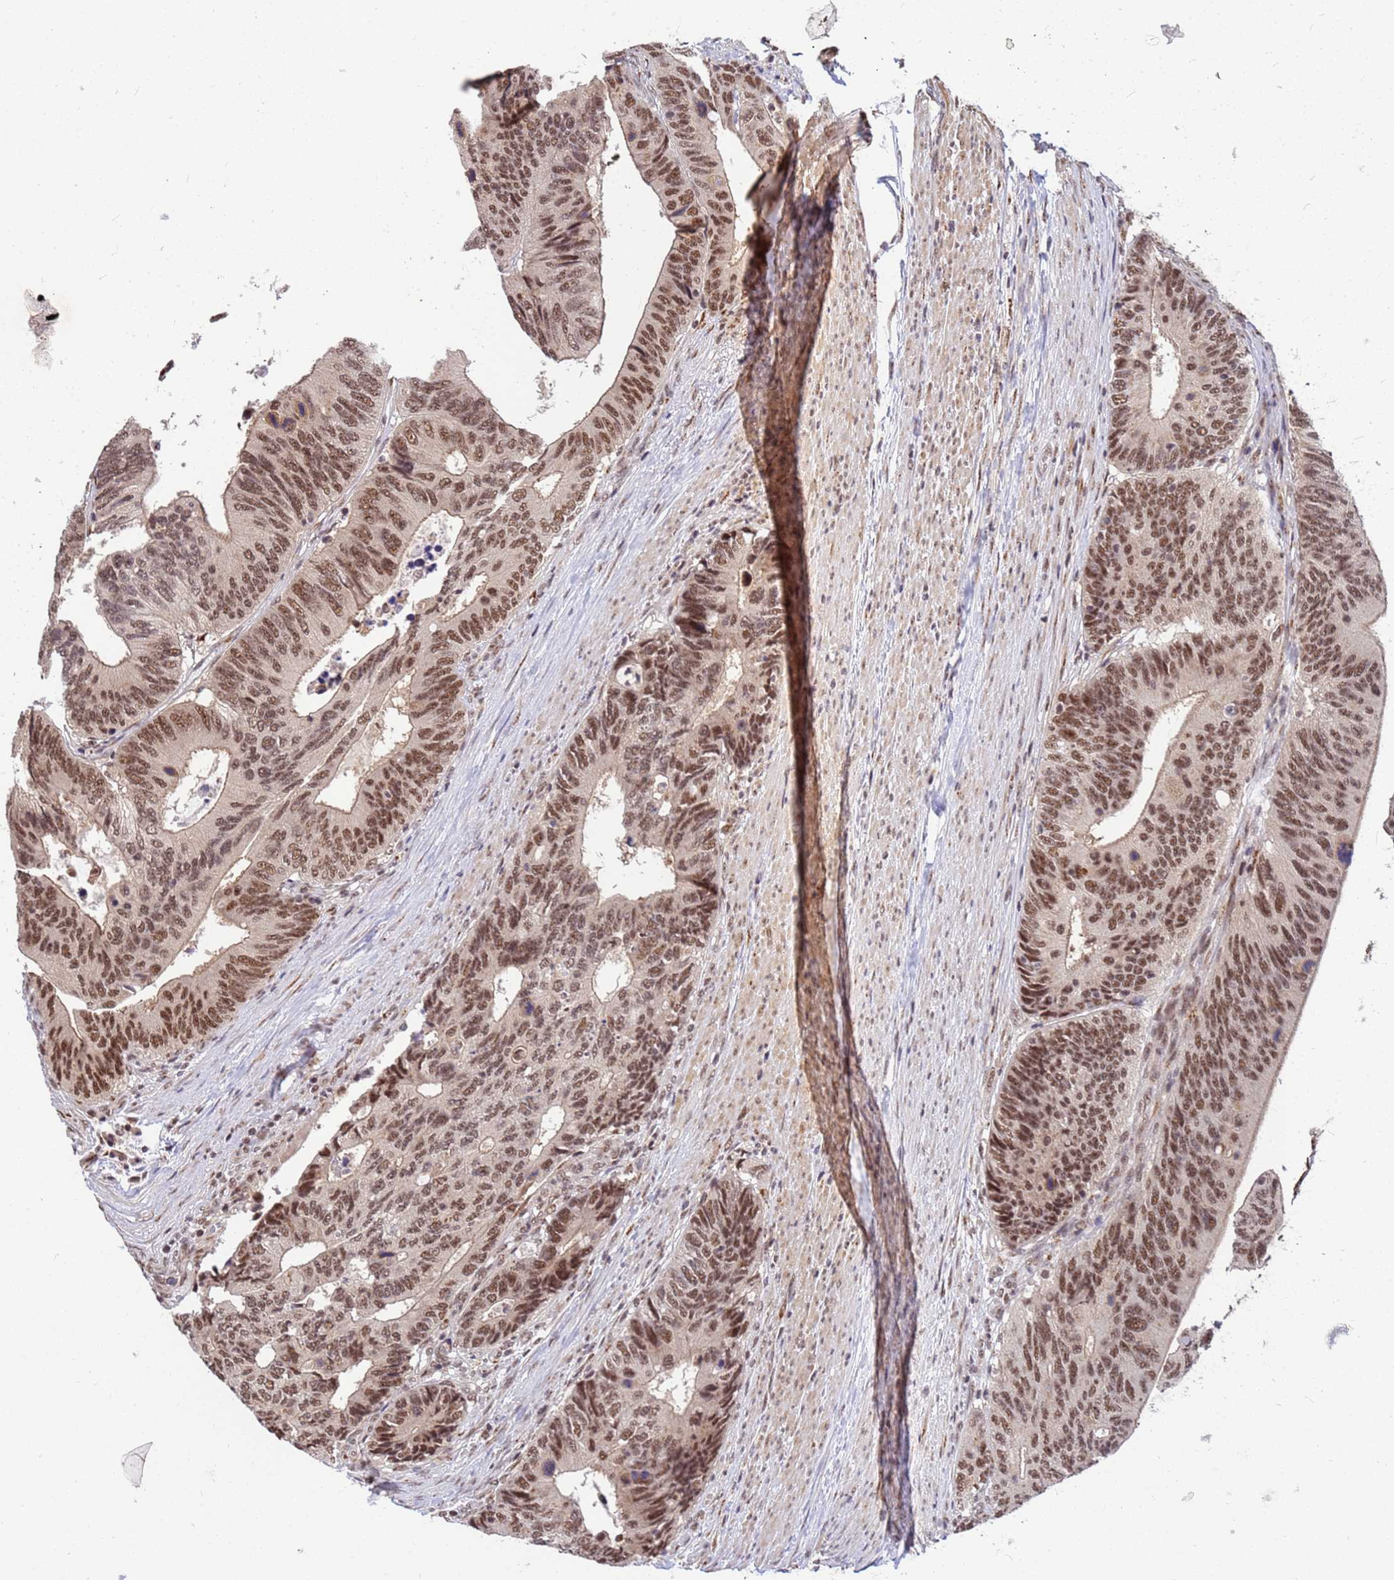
{"staining": {"intensity": "moderate", "quantity": ">75%", "location": "nuclear"}, "tissue": "colorectal cancer", "cell_type": "Tumor cells", "image_type": "cancer", "snomed": [{"axis": "morphology", "description": "Adenocarcinoma, NOS"}, {"axis": "topography", "description": "Colon"}], "caption": "IHC (DAB (3,3'-diaminobenzidine)) staining of colorectal cancer demonstrates moderate nuclear protein staining in about >75% of tumor cells. Immunohistochemistry (ihc) stains the protein in brown and the nuclei are stained blue.", "gene": "NCBP2", "patient": {"sex": "male", "age": 87}}